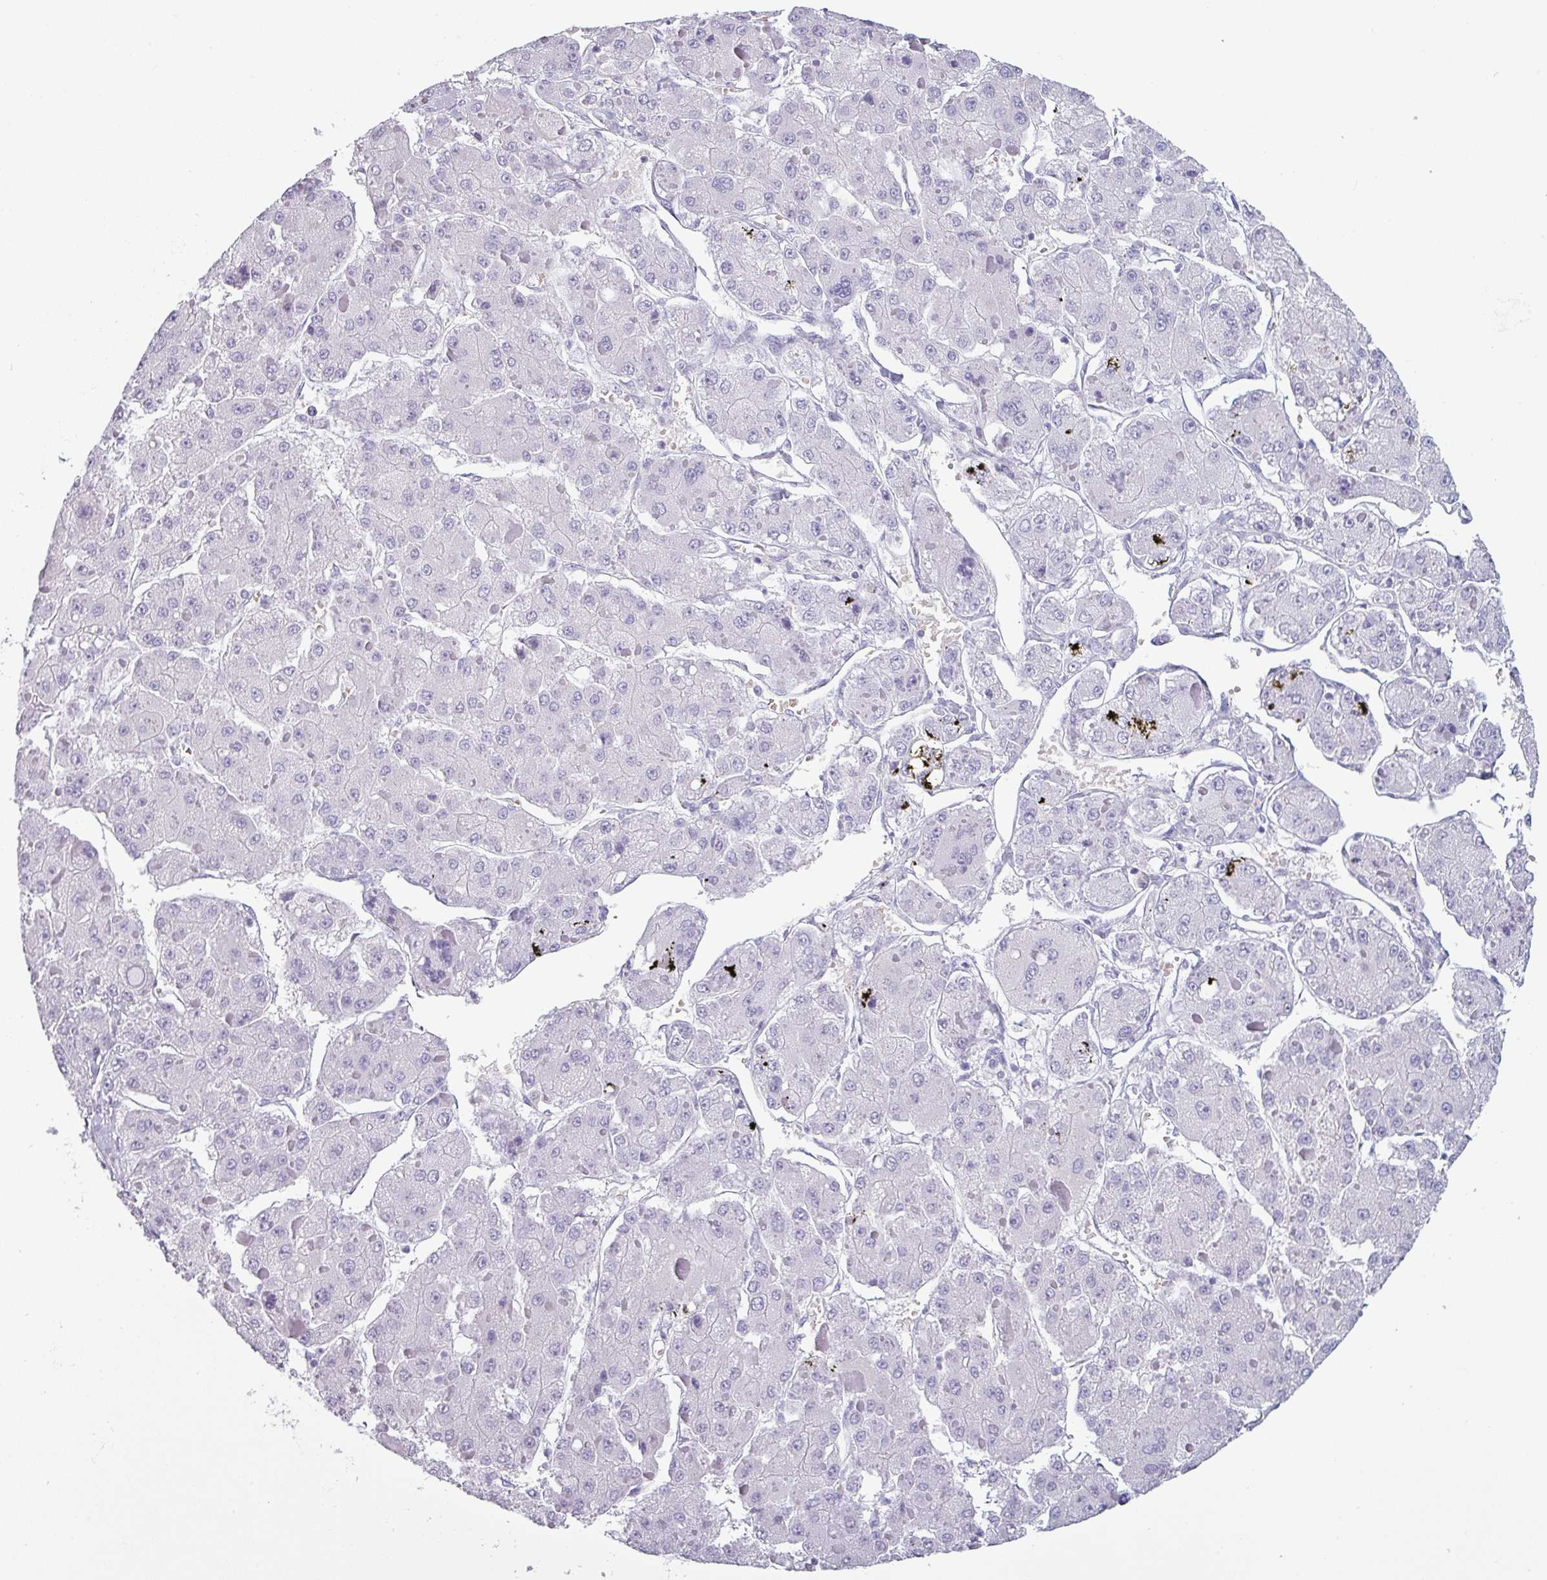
{"staining": {"intensity": "negative", "quantity": "none", "location": "none"}, "tissue": "liver cancer", "cell_type": "Tumor cells", "image_type": "cancer", "snomed": [{"axis": "morphology", "description": "Carcinoma, Hepatocellular, NOS"}, {"axis": "topography", "description": "Liver"}], "caption": "A histopathology image of human hepatocellular carcinoma (liver) is negative for staining in tumor cells.", "gene": "CRYBB2", "patient": {"sex": "female", "age": 73}}